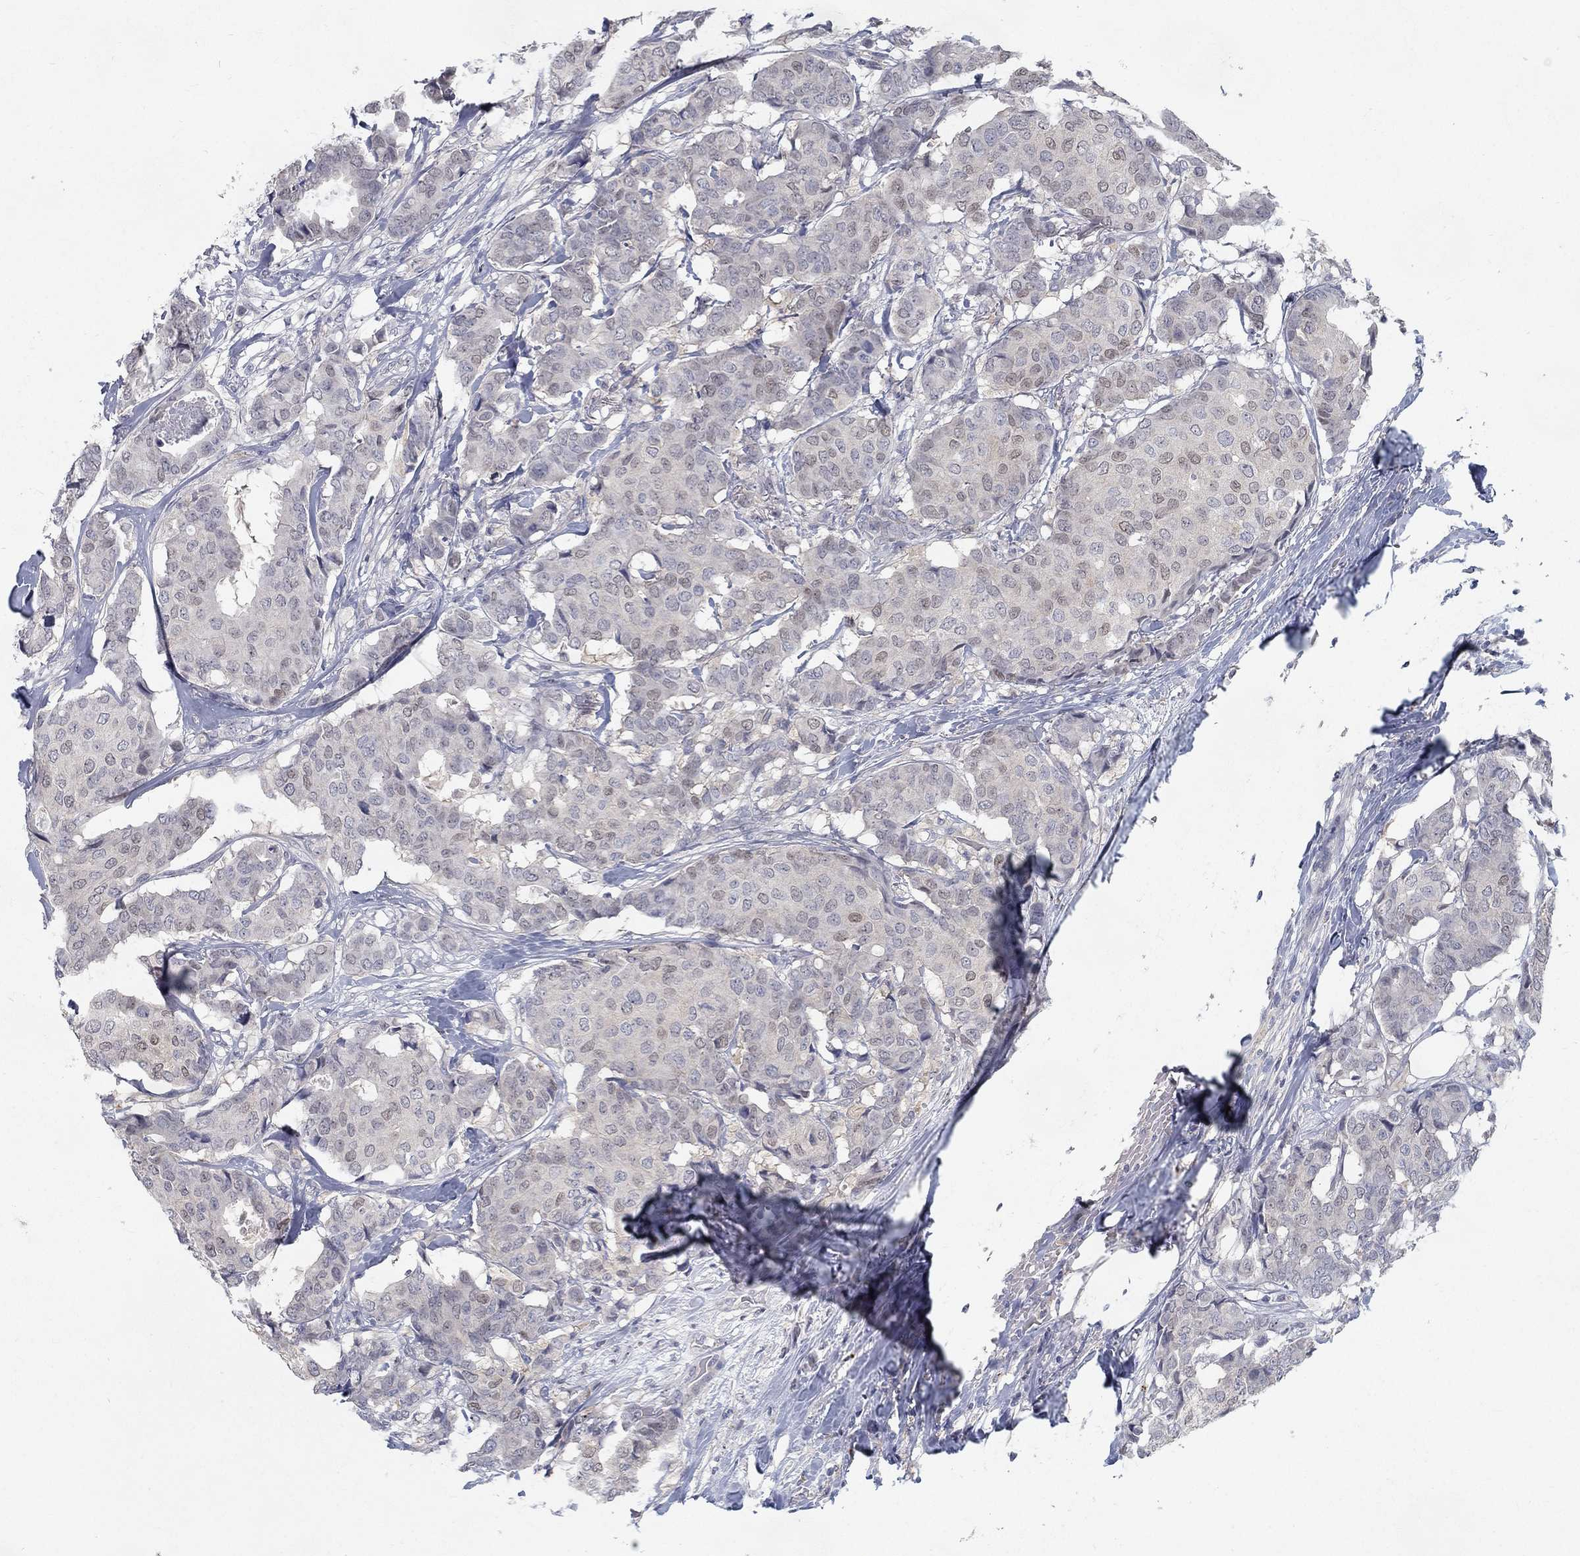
{"staining": {"intensity": "weak", "quantity": "25%-75%", "location": "nuclear"}, "tissue": "breast cancer", "cell_type": "Tumor cells", "image_type": "cancer", "snomed": [{"axis": "morphology", "description": "Duct carcinoma"}, {"axis": "topography", "description": "Breast"}], "caption": "High-power microscopy captured an IHC micrograph of invasive ductal carcinoma (breast), revealing weak nuclear expression in approximately 25%-75% of tumor cells. (DAB (3,3'-diaminobenzidine) = brown stain, brightfield microscopy at high magnification).", "gene": "MTSS2", "patient": {"sex": "female", "age": 75}}